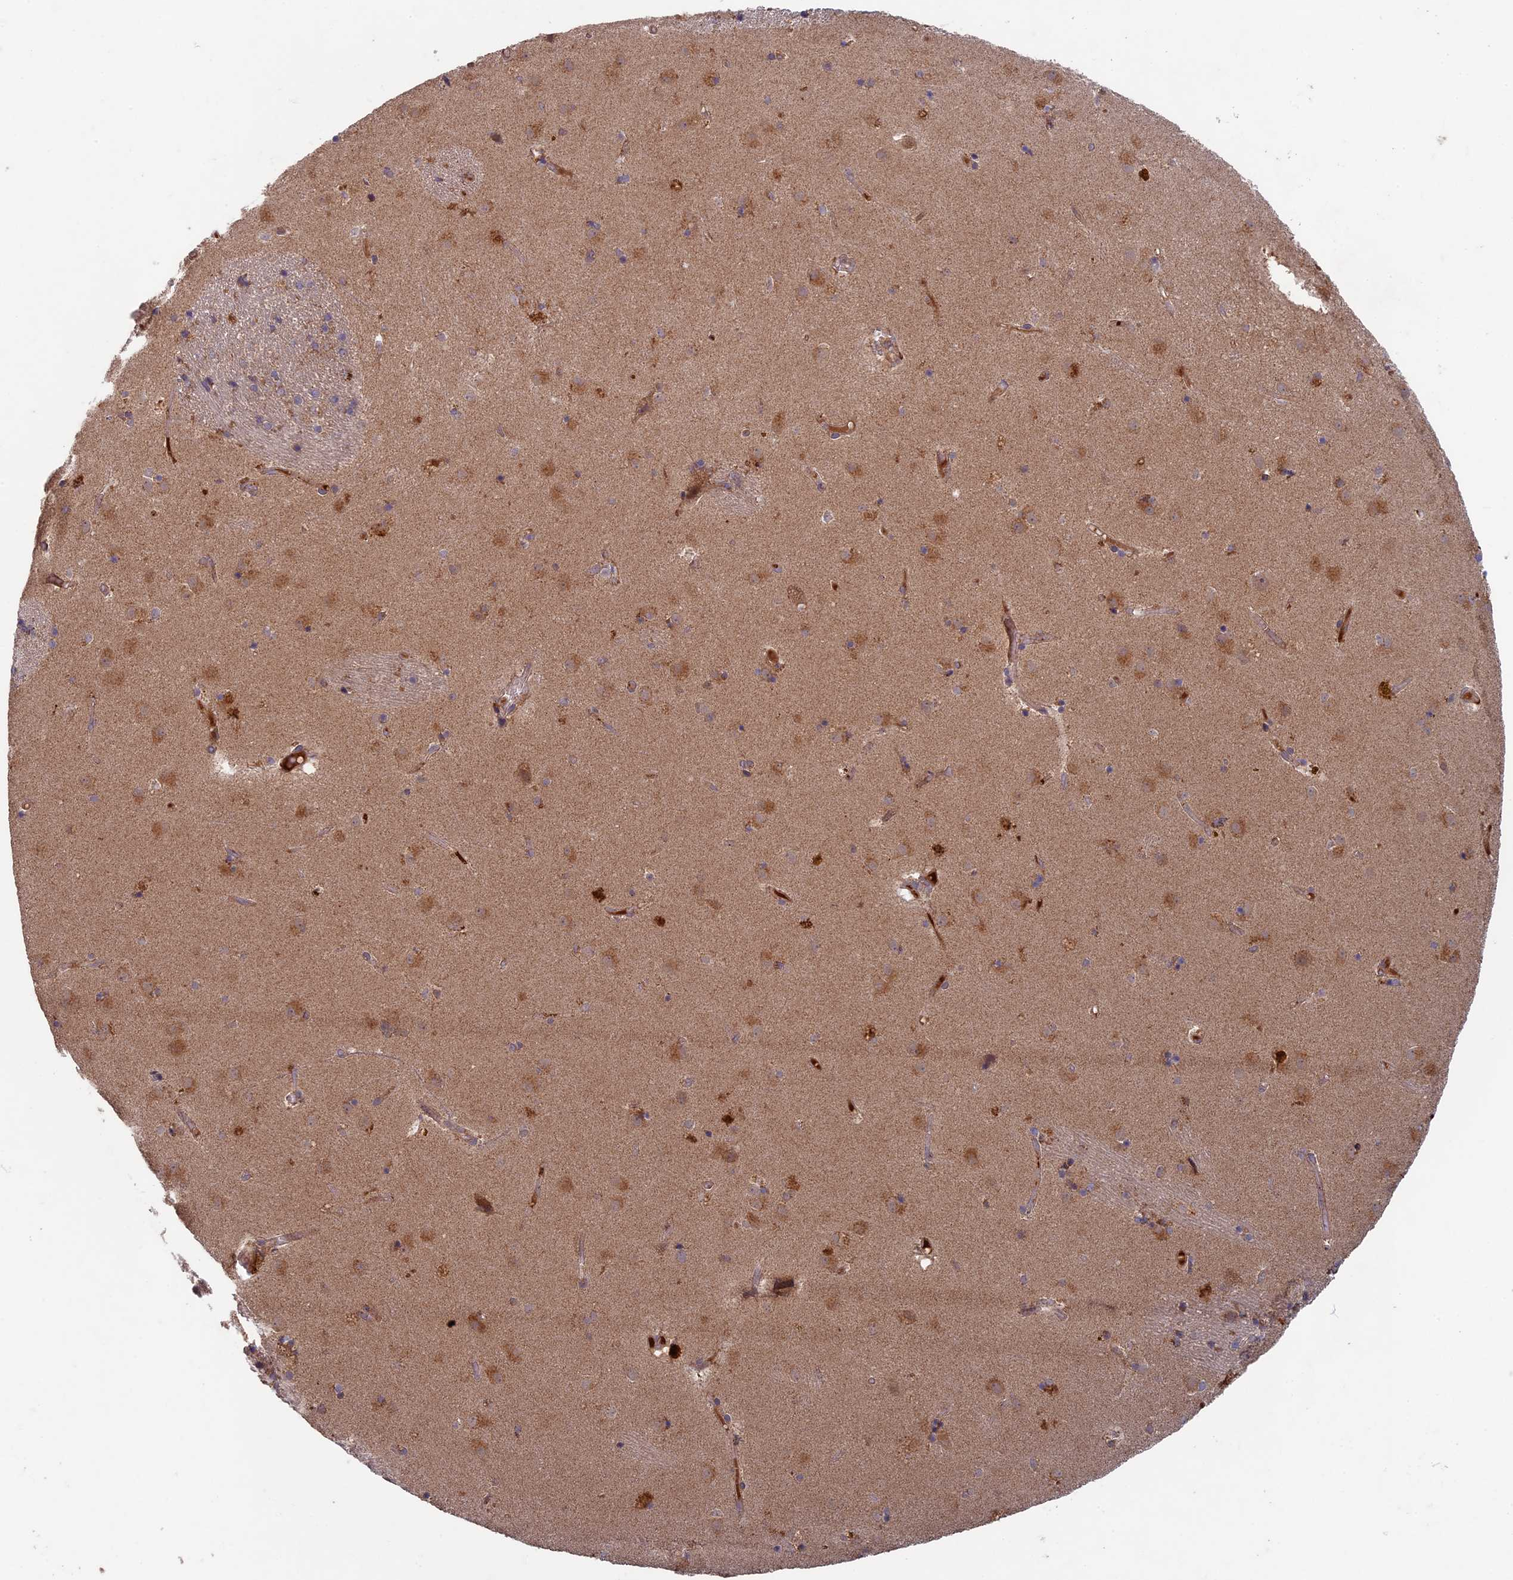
{"staining": {"intensity": "weak", "quantity": "25%-75%", "location": "cytoplasmic/membranous"}, "tissue": "caudate", "cell_type": "Glial cells", "image_type": "normal", "snomed": [{"axis": "morphology", "description": "Normal tissue, NOS"}, {"axis": "topography", "description": "Lateral ventricle wall"}], "caption": "Protein analysis of benign caudate reveals weak cytoplasmic/membranous staining in about 25%-75% of glial cells.", "gene": "RCCD1", "patient": {"sex": "male", "age": 70}}